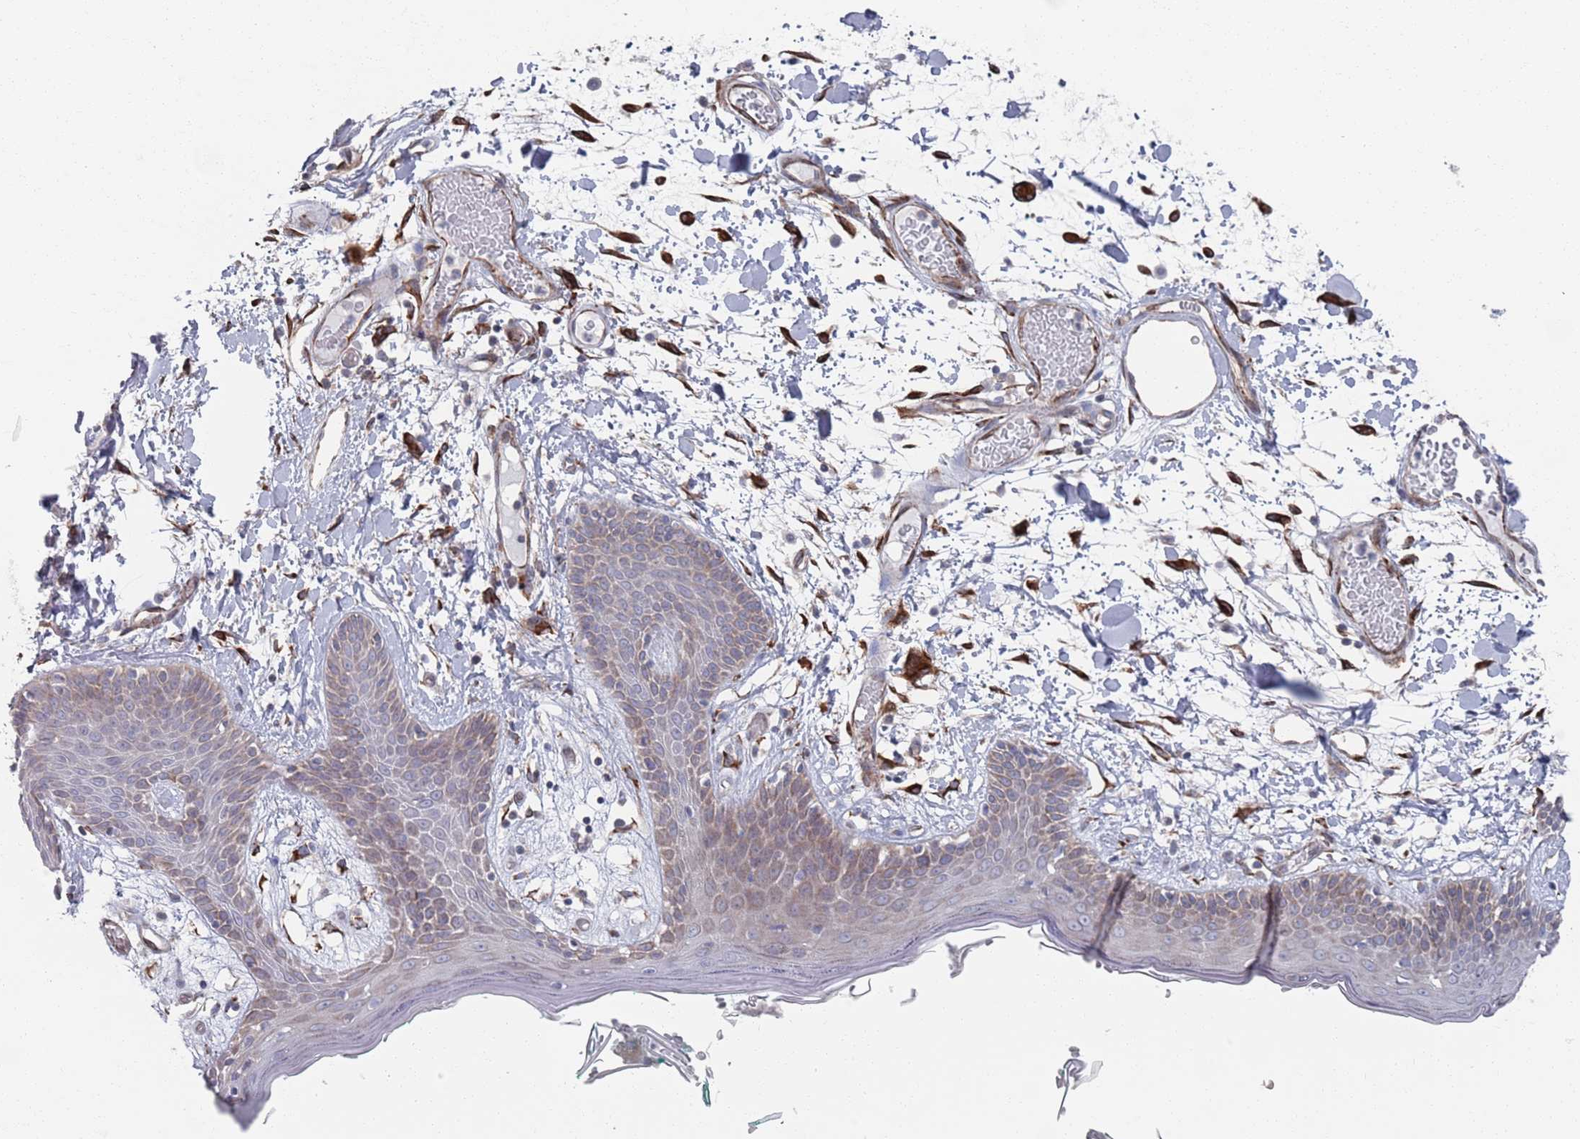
{"staining": {"intensity": "strong", "quantity": ">75%", "location": "cytoplasmic/membranous"}, "tissue": "skin", "cell_type": "Fibroblasts", "image_type": "normal", "snomed": [{"axis": "morphology", "description": "Normal tissue, NOS"}, {"axis": "topography", "description": "Skin"}], "caption": "Protein expression analysis of unremarkable skin exhibits strong cytoplasmic/membranous staining in about >75% of fibroblasts.", "gene": "CCDC106", "patient": {"sex": "male", "age": 79}}